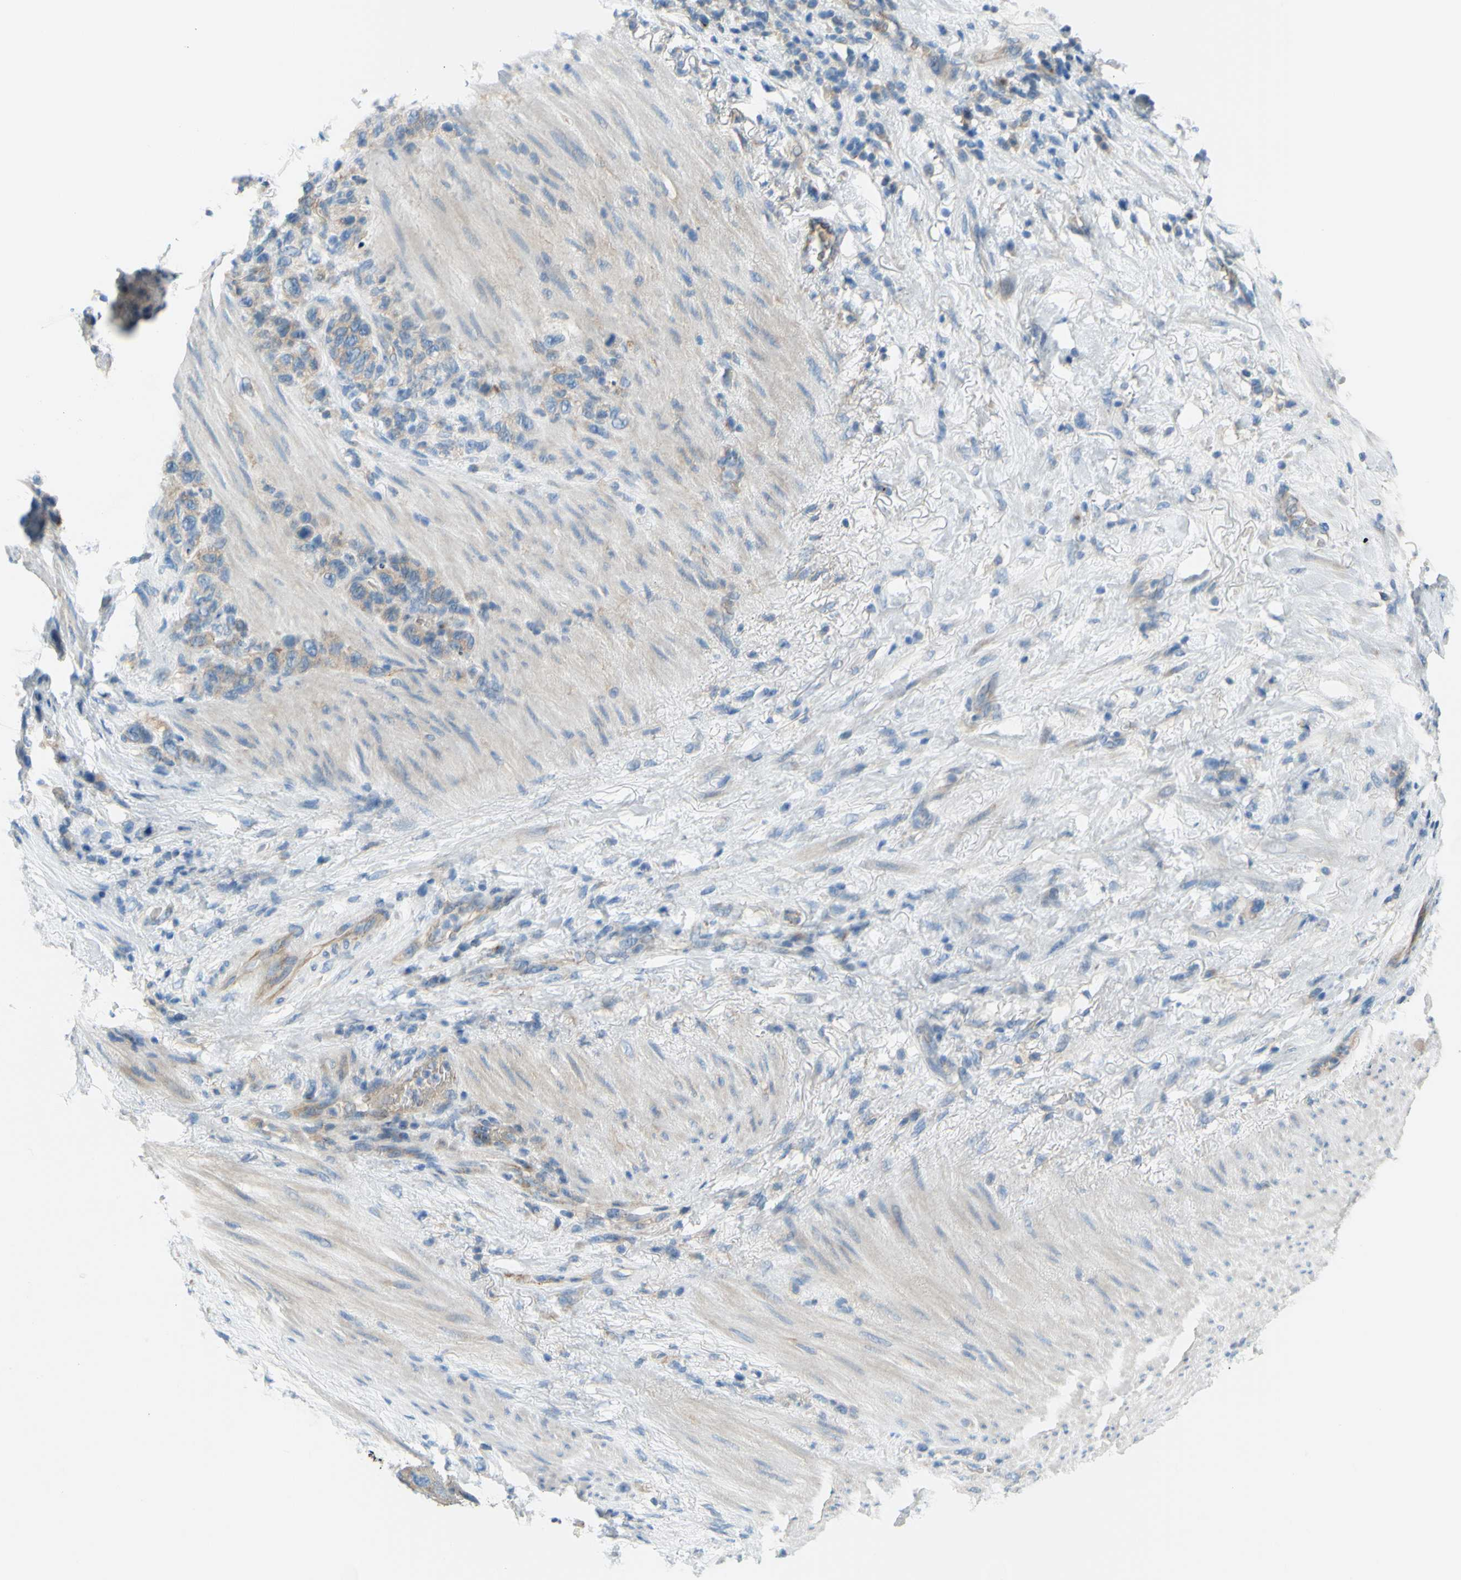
{"staining": {"intensity": "moderate", "quantity": "<25%", "location": "cytoplasmic/membranous"}, "tissue": "stomach cancer", "cell_type": "Tumor cells", "image_type": "cancer", "snomed": [{"axis": "morphology", "description": "Adenocarcinoma, NOS"}, {"axis": "morphology", "description": "Adenocarcinoma, High grade"}, {"axis": "topography", "description": "Stomach, upper"}, {"axis": "topography", "description": "Stomach, lower"}], "caption": "A histopathology image showing moderate cytoplasmic/membranous staining in approximately <25% of tumor cells in stomach cancer, as visualized by brown immunohistochemical staining.", "gene": "FRMD4B", "patient": {"sex": "female", "age": 65}}